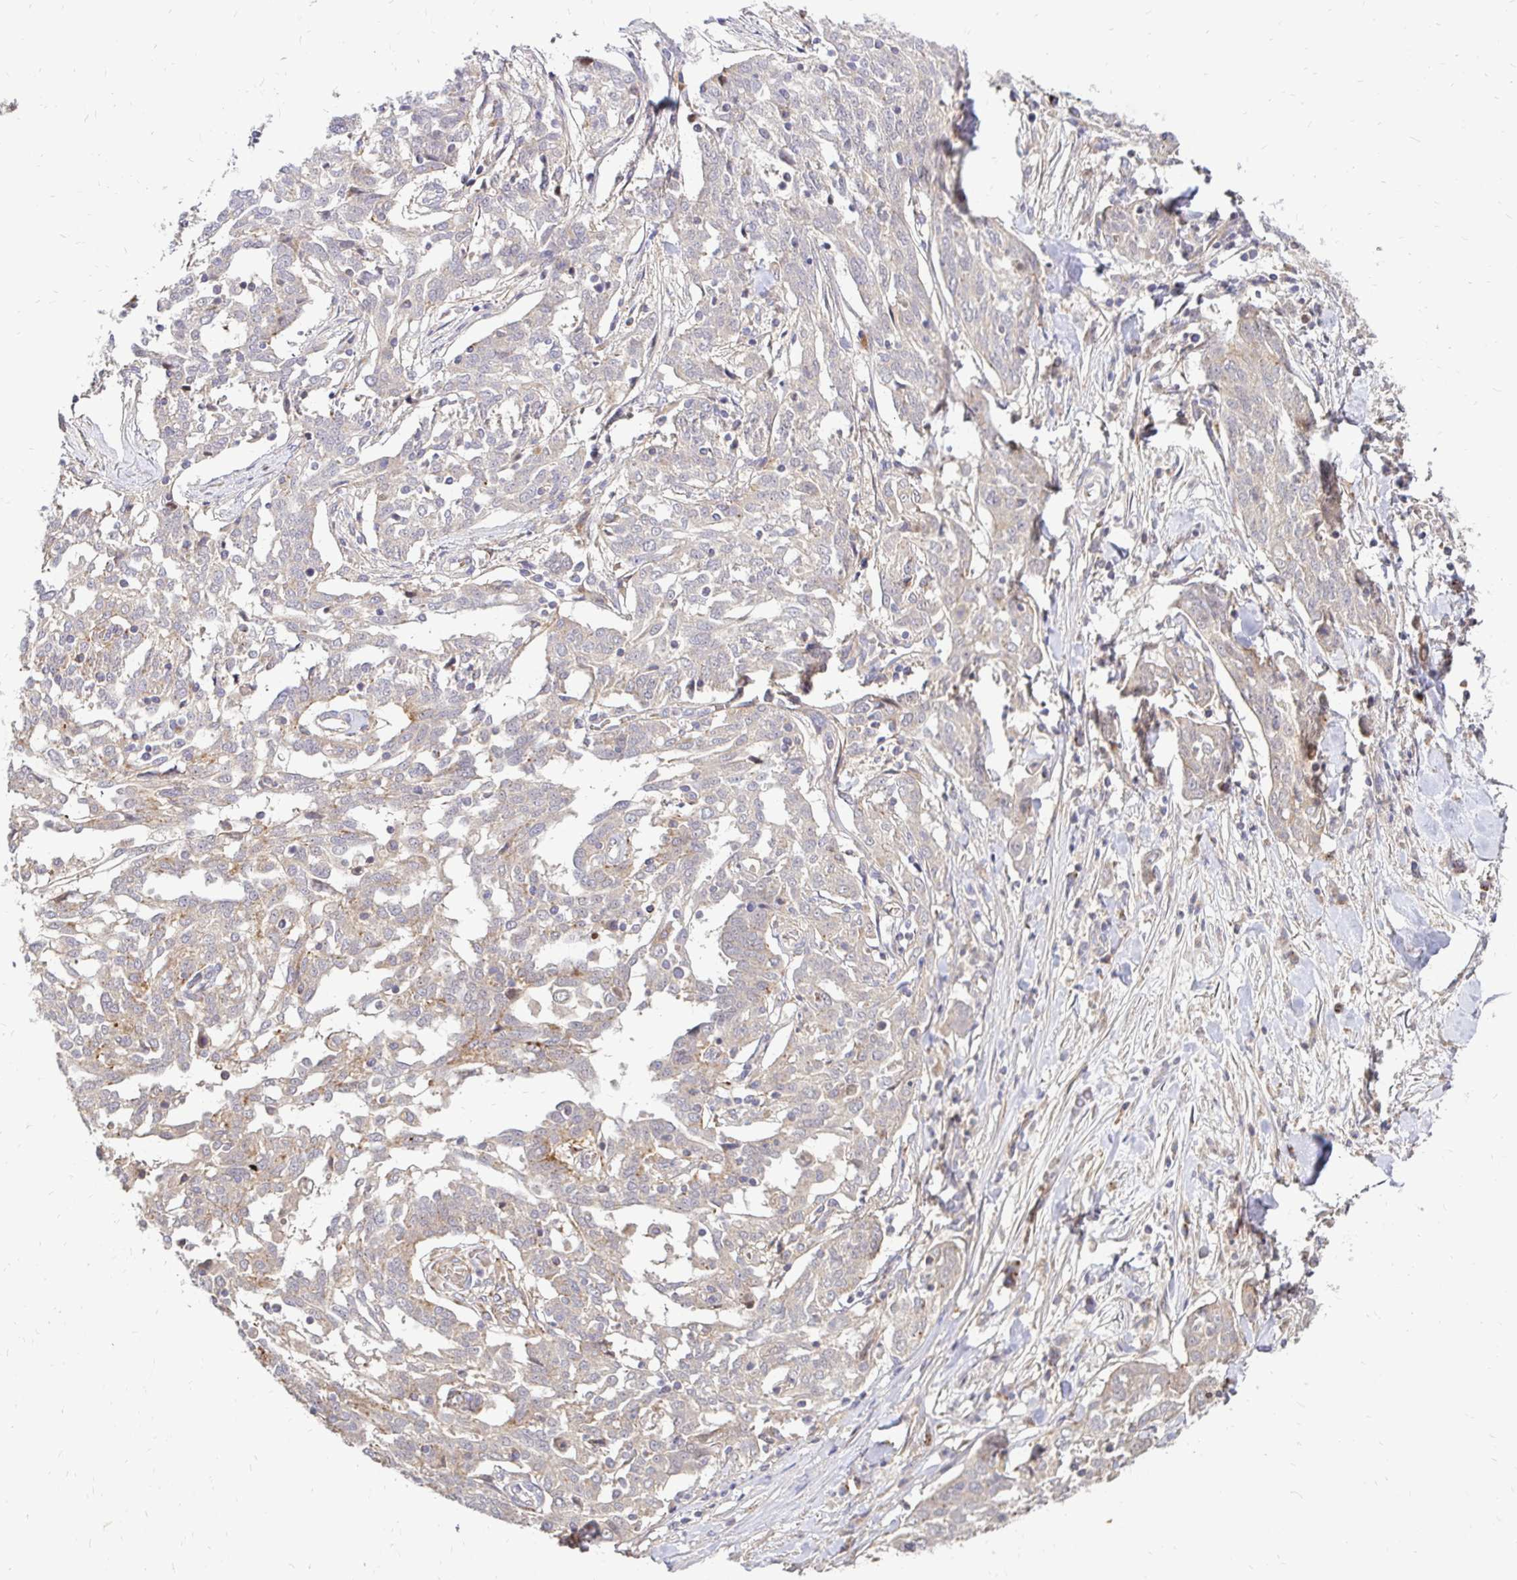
{"staining": {"intensity": "negative", "quantity": "none", "location": "none"}, "tissue": "ovarian cancer", "cell_type": "Tumor cells", "image_type": "cancer", "snomed": [{"axis": "morphology", "description": "Cystadenocarcinoma, serous, NOS"}, {"axis": "topography", "description": "Ovary"}], "caption": "This micrograph is of ovarian serous cystadenocarcinoma stained with IHC to label a protein in brown with the nuclei are counter-stained blue. There is no positivity in tumor cells.", "gene": "IDUA", "patient": {"sex": "female", "age": 67}}